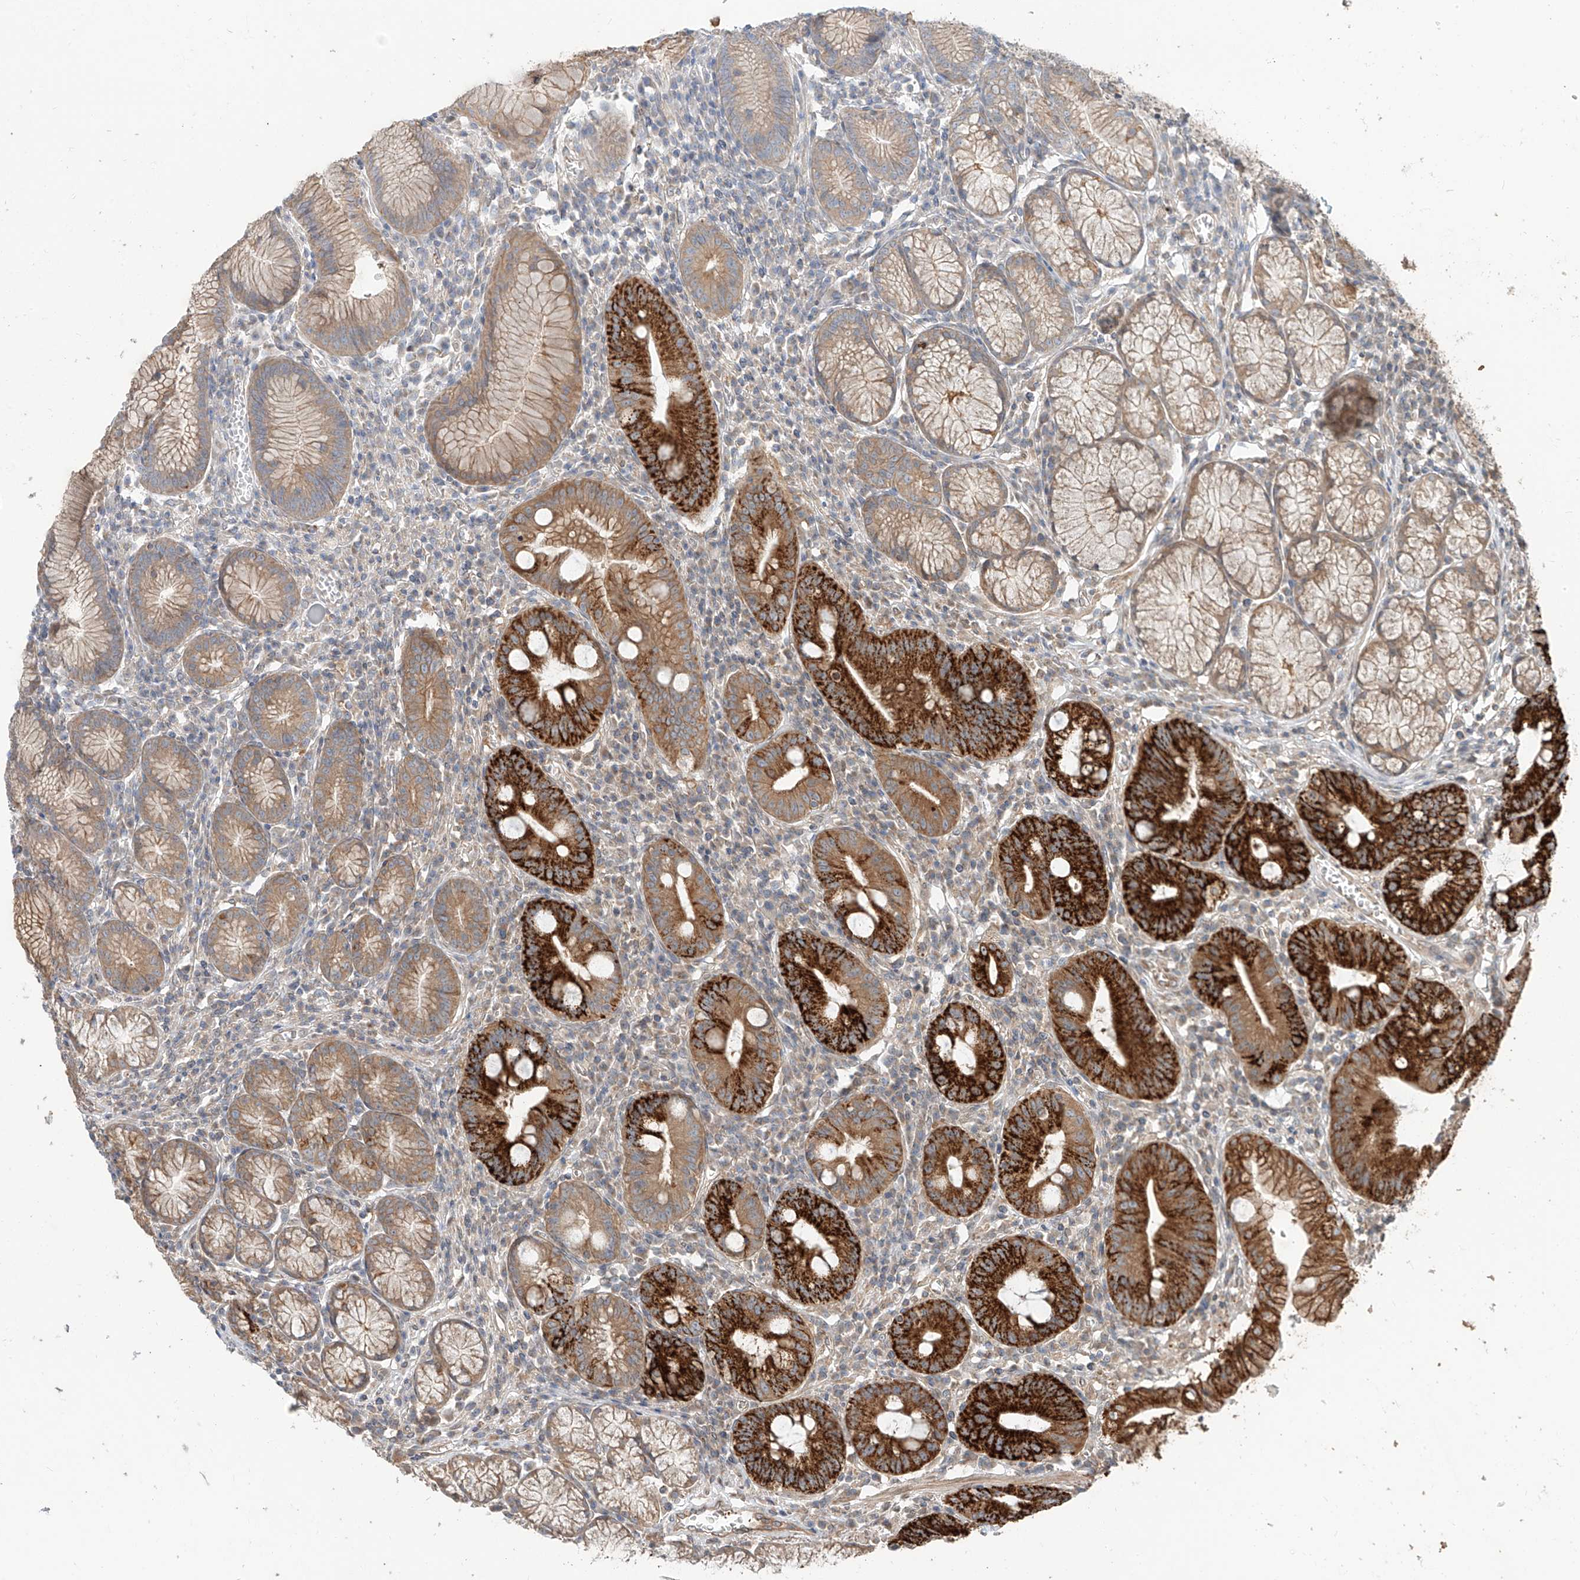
{"staining": {"intensity": "strong", "quantity": ">75%", "location": "cytoplasmic/membranous"}, "tissue": "stomach", "cell_type": "Glandular cells", "image_type": "normal", "snomed": [{"axis": "morphology", "description": "Normal tissue, NOS"}, {"axis": "topography", "description": "Stomach"}], "caption": "Immunohistochemical staining of normal human stomach reveals high levels of strong cytoplasmic/membranous staining in about >75% of glandular cells.", "gene": "CEP162", "patient": {"sex": "male", "age": 55}}